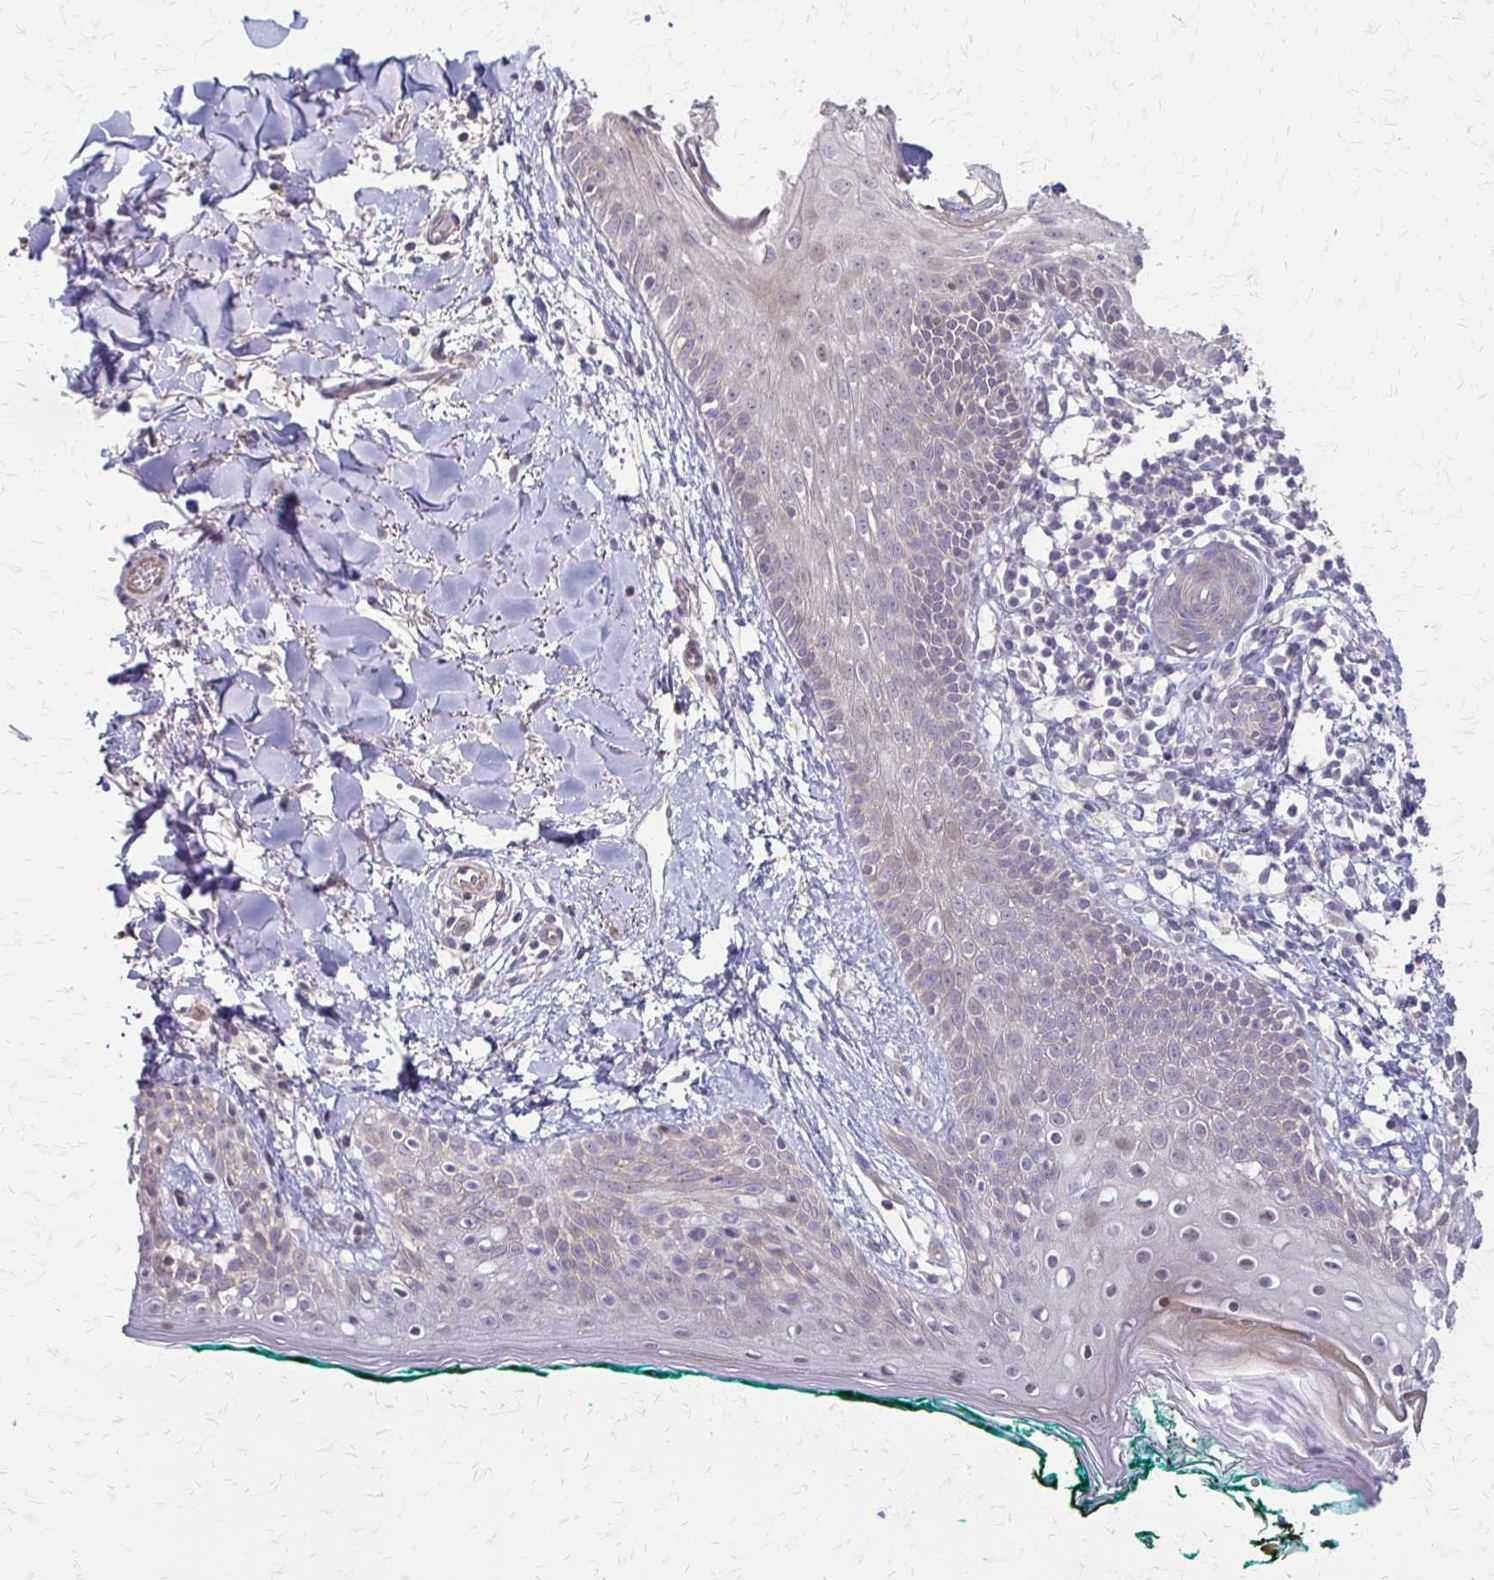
{"staining": {"intensity": "negative", "quantity": "none", "location": "none"}, "tissue": "skin", "cell_type": "Fibroblasts", "image_type": "normal", "snomed": [{"axis": "morphology", "description": "Normal tissue, NOS"}, {"axis": "topography", "description": "Skin"}], "caption": "Immunohistochemistry micrograph of unremarkable skin stained for a protein (brown), which exhibits no positivity in fibroblasts. (DAB (3,3'-diaminobenzidine) immunohistochemistry visualized using brightfield microscopy, high magnification).", "gene": "CFL2", "patient": {"sex": "female", "age": 34}}